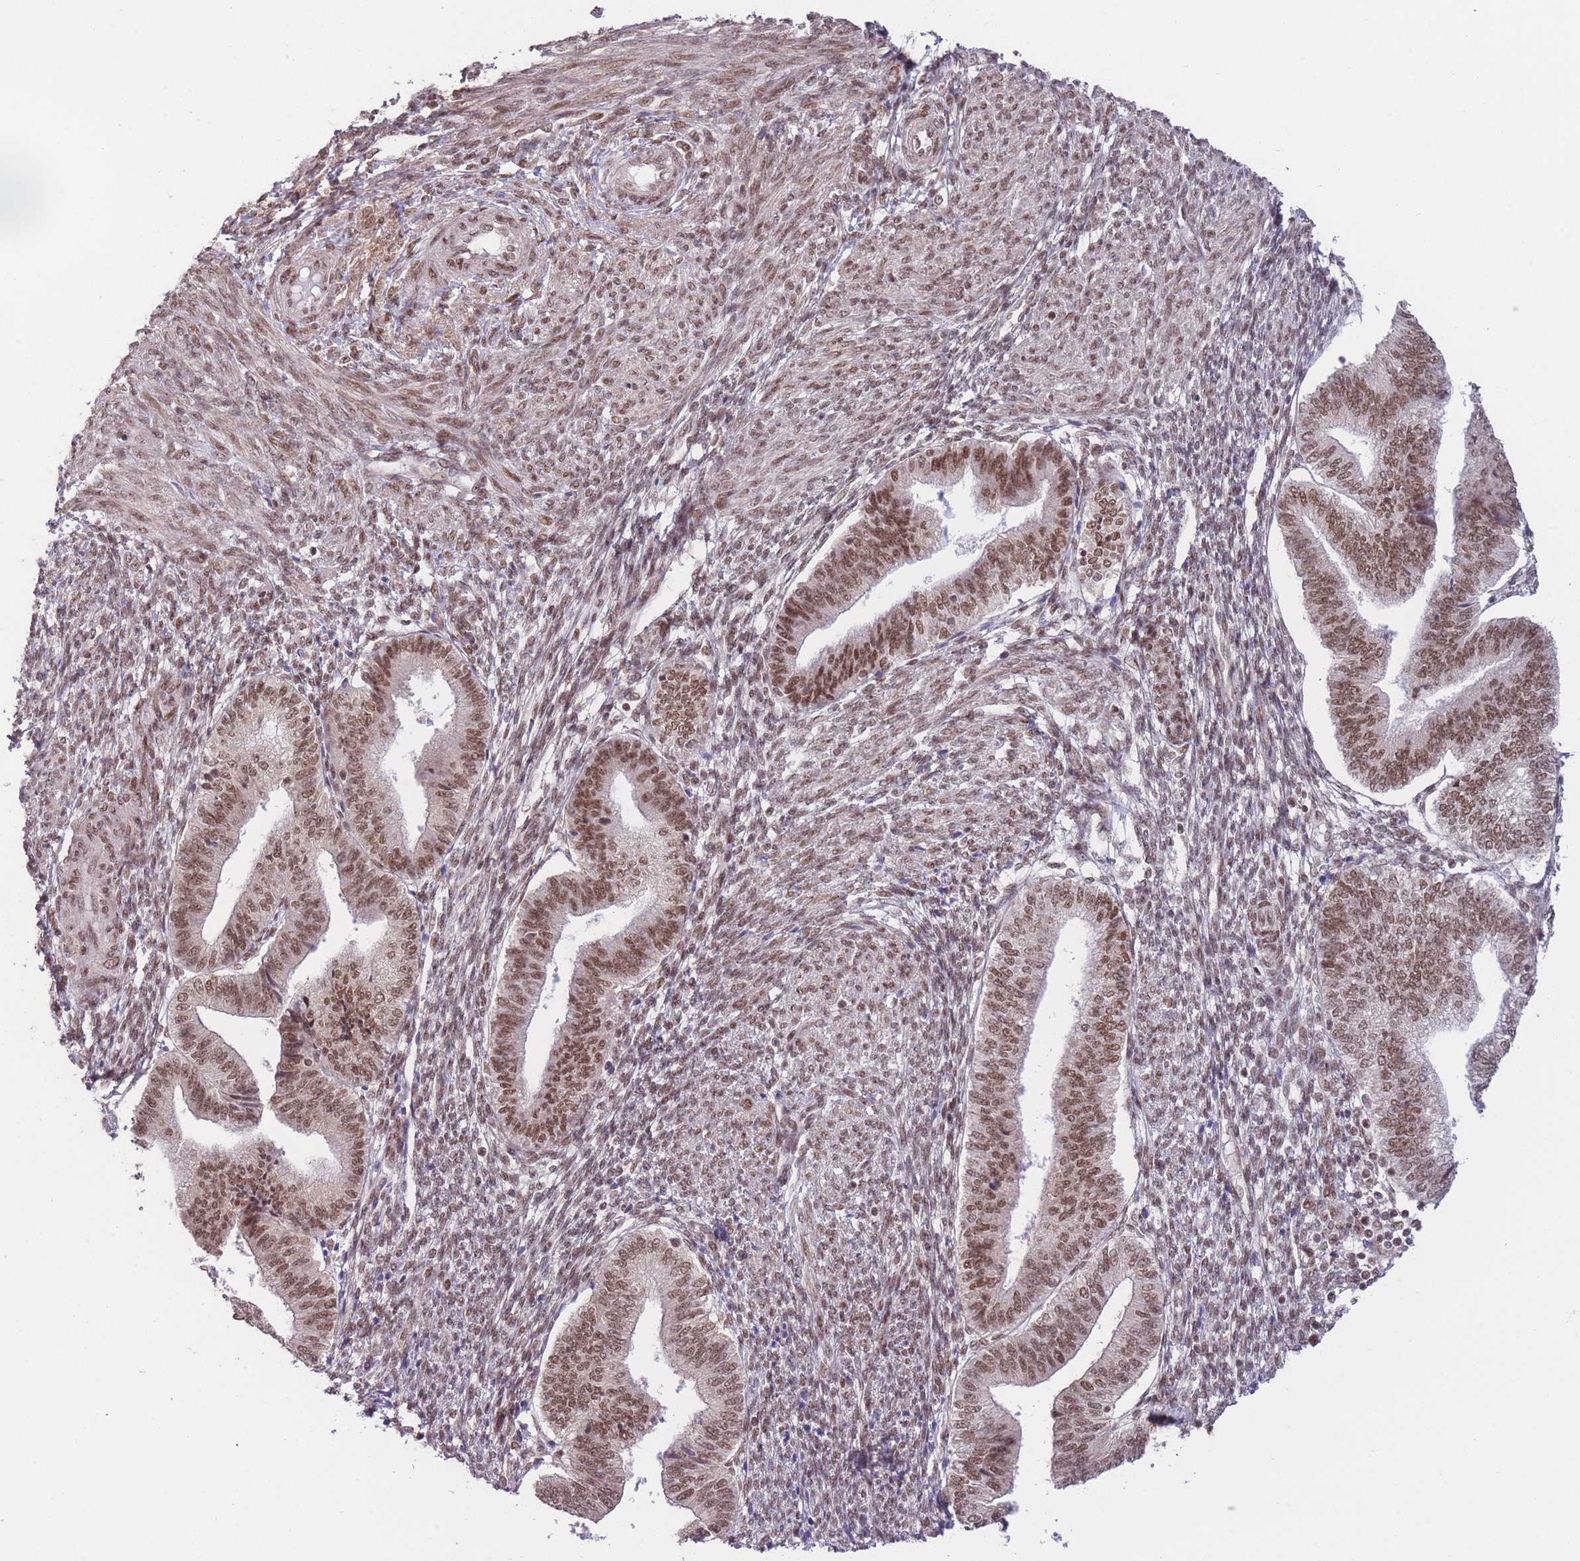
{"staining": {"intensity": "moderate", "quantity": "25%-75%", "location": "nuclear"}, "tissue": "endometrium", "cell_type": "Cells in endometrial stroma", "image_type": "normal", "snomed": [{"axis": "morphology", "description": "Normal tissue, NOS"}, {"axis": "topography", "description": "Endometrium"}], "caption": "Protein staining displays moderate nuclear expression in approximately 25%-75% of cells in endometrial stroma in normal endometrium. (brown staining indicates protein expression, while blue staining denotes nuclei).", "gene": "CARD8", "patient": {"sex": "female", "age": 34}}